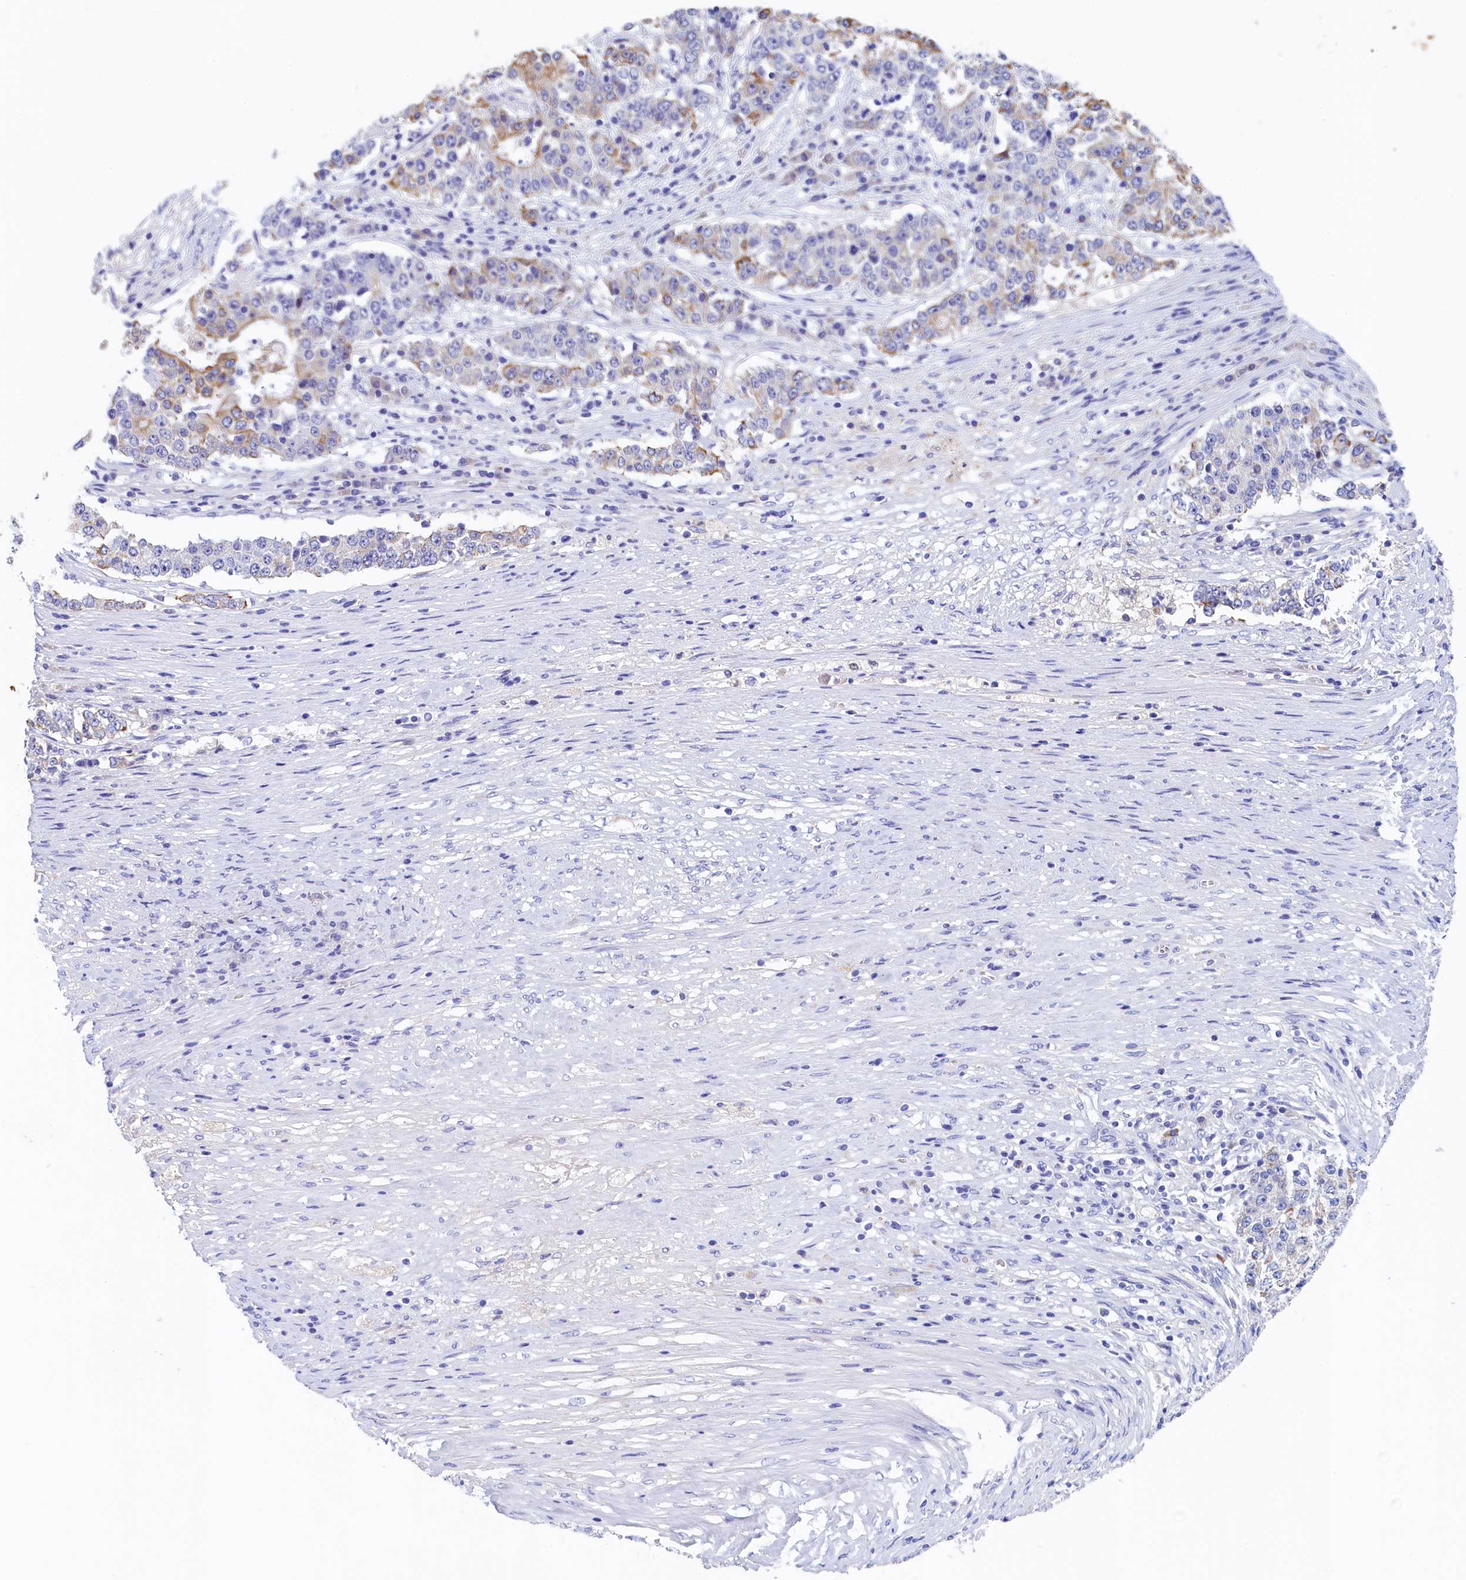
{"staining": {"intensity": "moderate", "quantity": "<25%", "location": "cytoplasmic/membranous"}, "tissue": "stomach cancer", "cell_type": "Tumor cells", "image_type": "cancer", "snomed": [{"axis": "morphology", "description": "Adenocarcinoma, NOS"}, {"axis": "topography", "description": "Stomach"}], "caption": "Immunohistochemical staining of human adenocarcinoma (stomach) displays low levels of moderate cytoplasmic/membranous protein expression in approximately <25% of tumor cells.", "gene": "GUCA1C", "patient": {"sex": "male", "age": 59}}